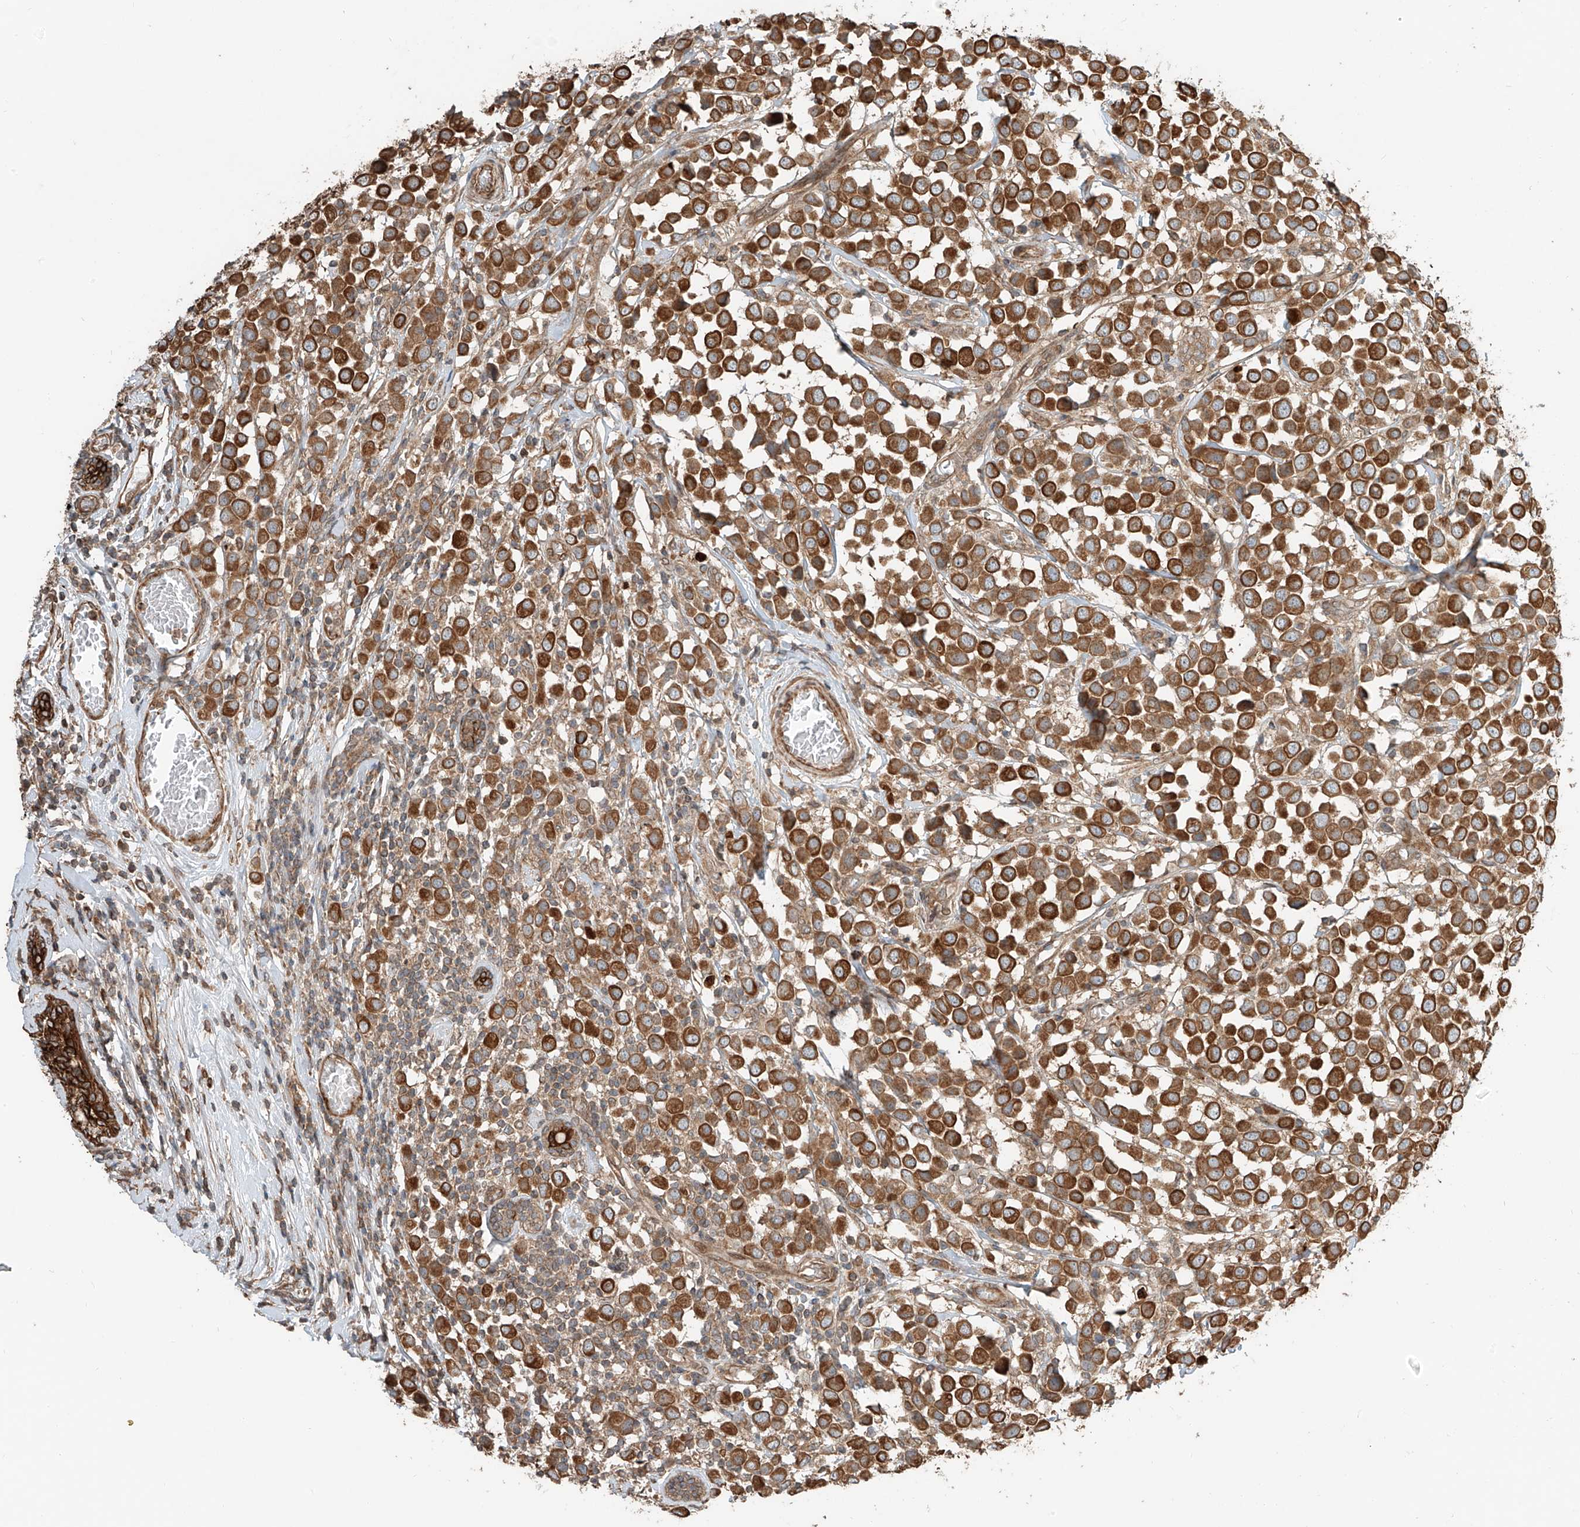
{"staining": {"intensity": "moderate", "quantity": ">75%", "location": "cytoplasmic/membranous"}, "tissue": "breast cancer", "cell_type": "Tumor cells", "image_type": "cancer", "snomed": [{"axis": "morphology", "description": "Duct carcinoma"}, {"axis": "topography", "description": "Breast"}], "caption": "Breast infiltrating ductal carcinoma stained with a protein marker demonstrates moderate staining in tumor cells.", "gene": "CEP162", "patient": {"sex": "female", "age": 61}}